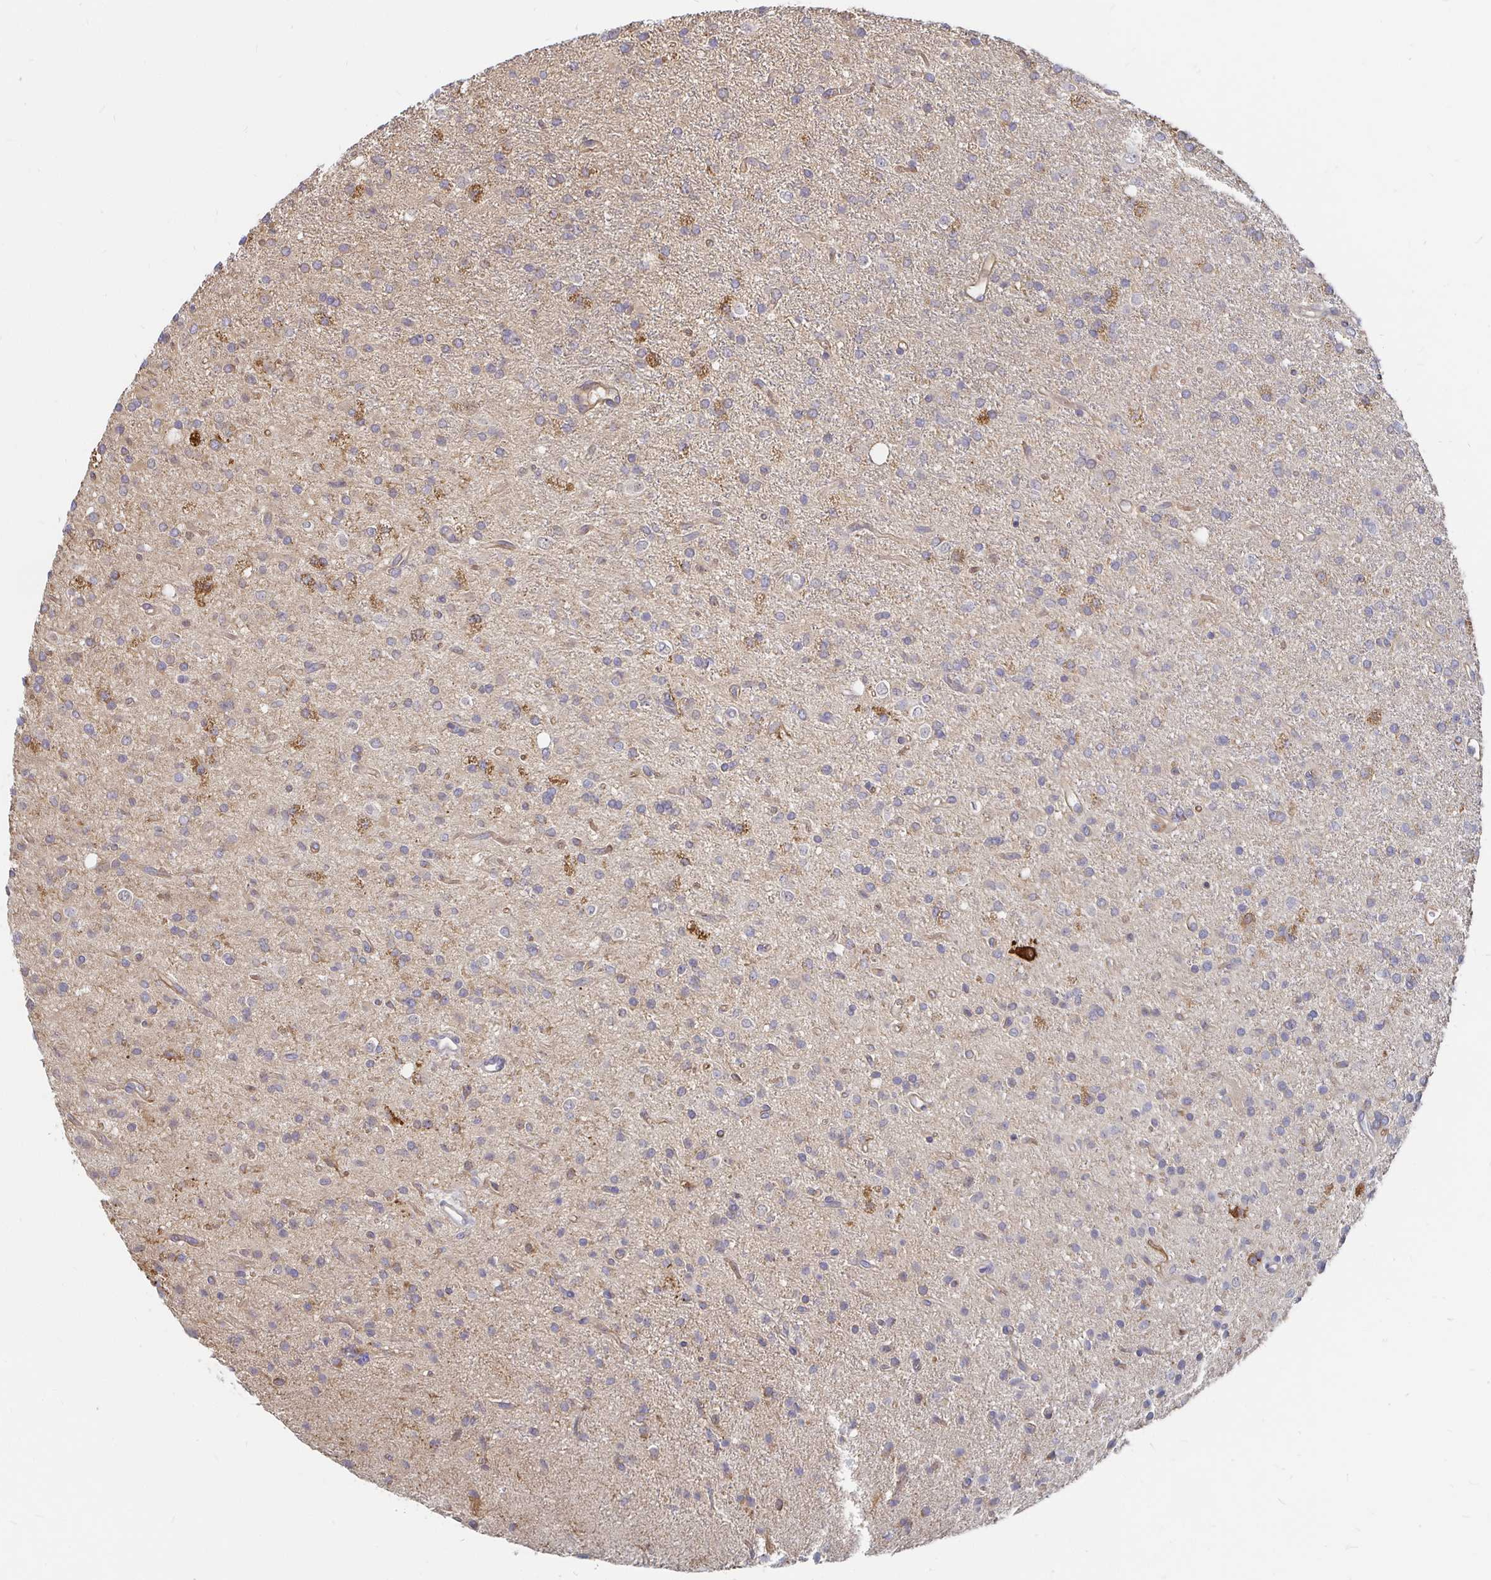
{"staining": {"intensity": "negative", "quantity": "none", "location": "none"}, "tissue": "glioma", "cell_type": "Tumor cells", "image_type": "cancer", "snomed": [{"axis": "morphology", "description": "Glioma, malignant, Low grade"}, {"axis": "topography", "description": "Brain"}], "caption": "High power microscopy photomicrograph of an IHC image of glioma, revealing no significant positivity in tumor cells.", "gene": "CCDC85A", "patient": {"sex": "female", "age": 33}}